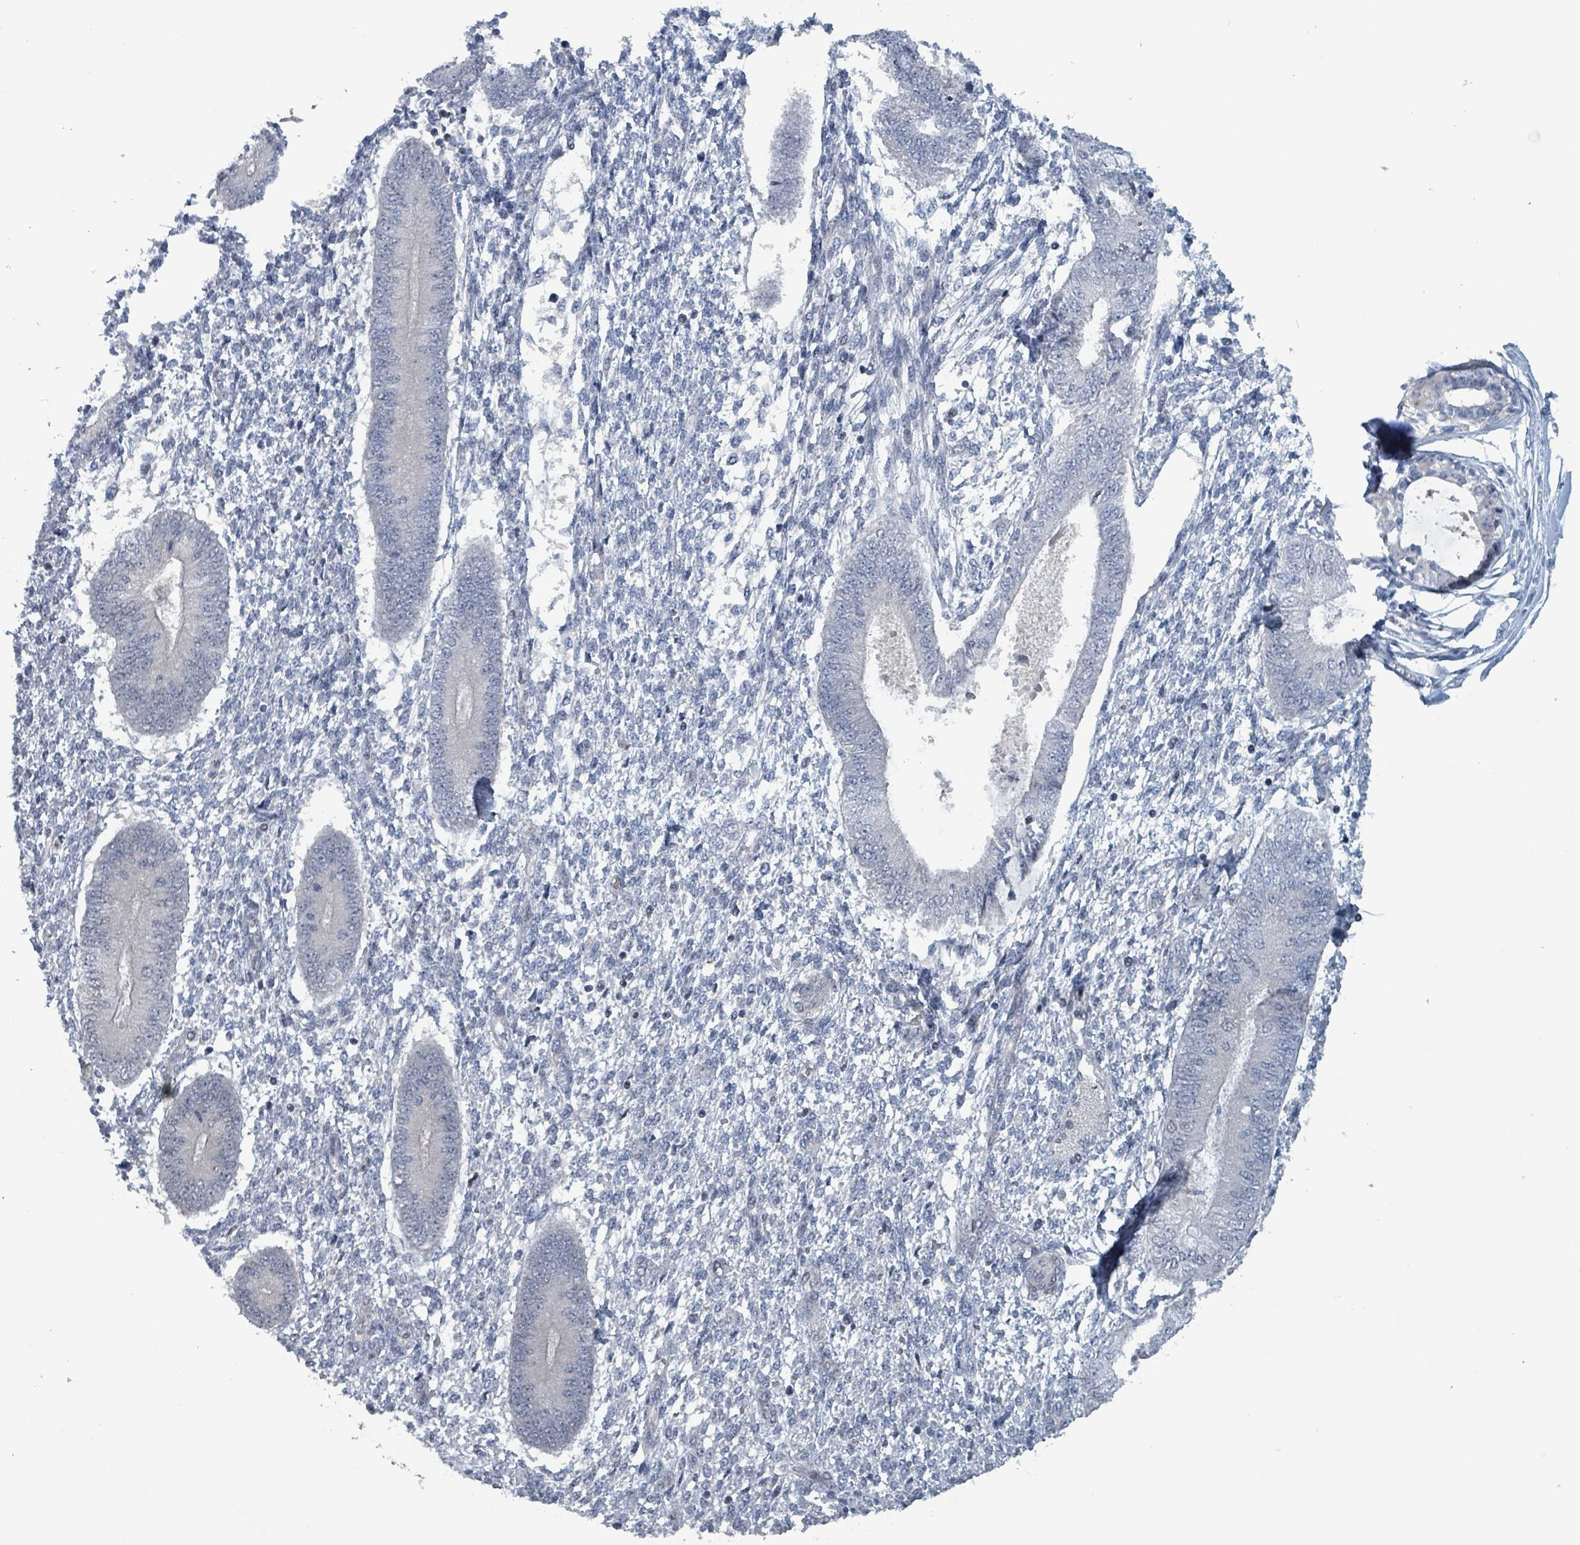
{"staining": {"intensity": "negative", "quantity": "none", "location": "none"}, "tissue": "endometrium", "cell_type": "Cells in endometrial stroma", "image_type": "normal", "snomed": [{"axis": "morphology", "description": "Normal tissue, NOS"}, {"axis": "topography", "description": "Endometrium"}], "caption": "Photomicrograph shows no significant protein expression in cells in endometrial stroma of unremarkable endometrium.", "gene": "BIVM", "patient": {"sex": "female", "age": 49}}